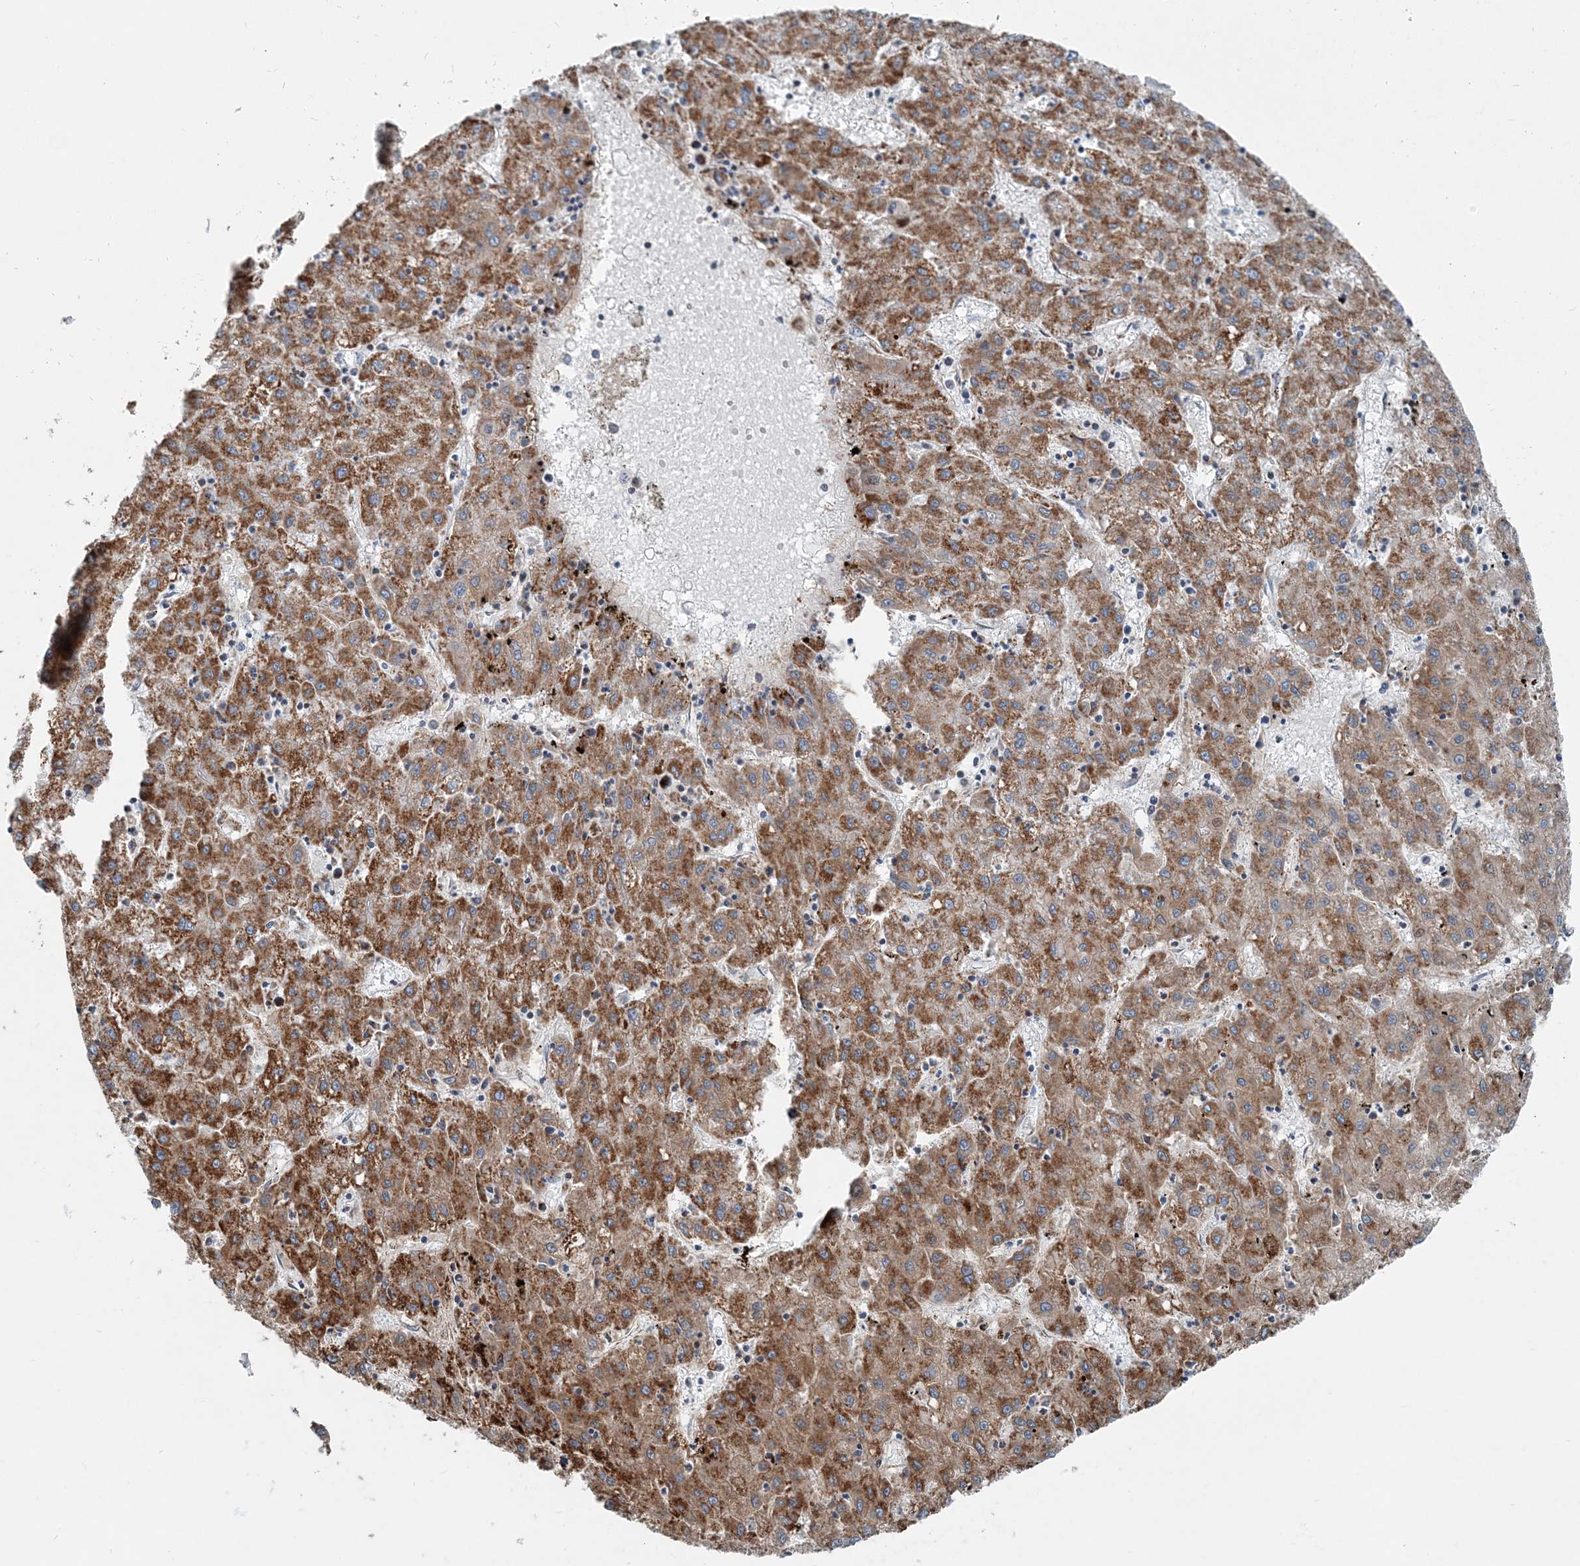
{"staining": {"intensity": "strong", "quantity": ">75%", "location": "cytoplasmic/membranous"}, "tissue": "liver cancer", "cell_type": "Tumor cells", "image_type": "cancer", "snomed": [{"axis": "morphology", "description": "Carcinoma, Hepatocellular, NOS"}, {"axis": "topography", "description": "Liver"}], "caption": "Protein staining of liver cancer tissue demonstrates strong cytoplasmic/membranous staining in approximately >75% of tumor cells. The protein of interest is shown in brown color, while the nuclei are stained blue.", "gene": "INTU", "patient": {"sex": "male", "age": 72}}